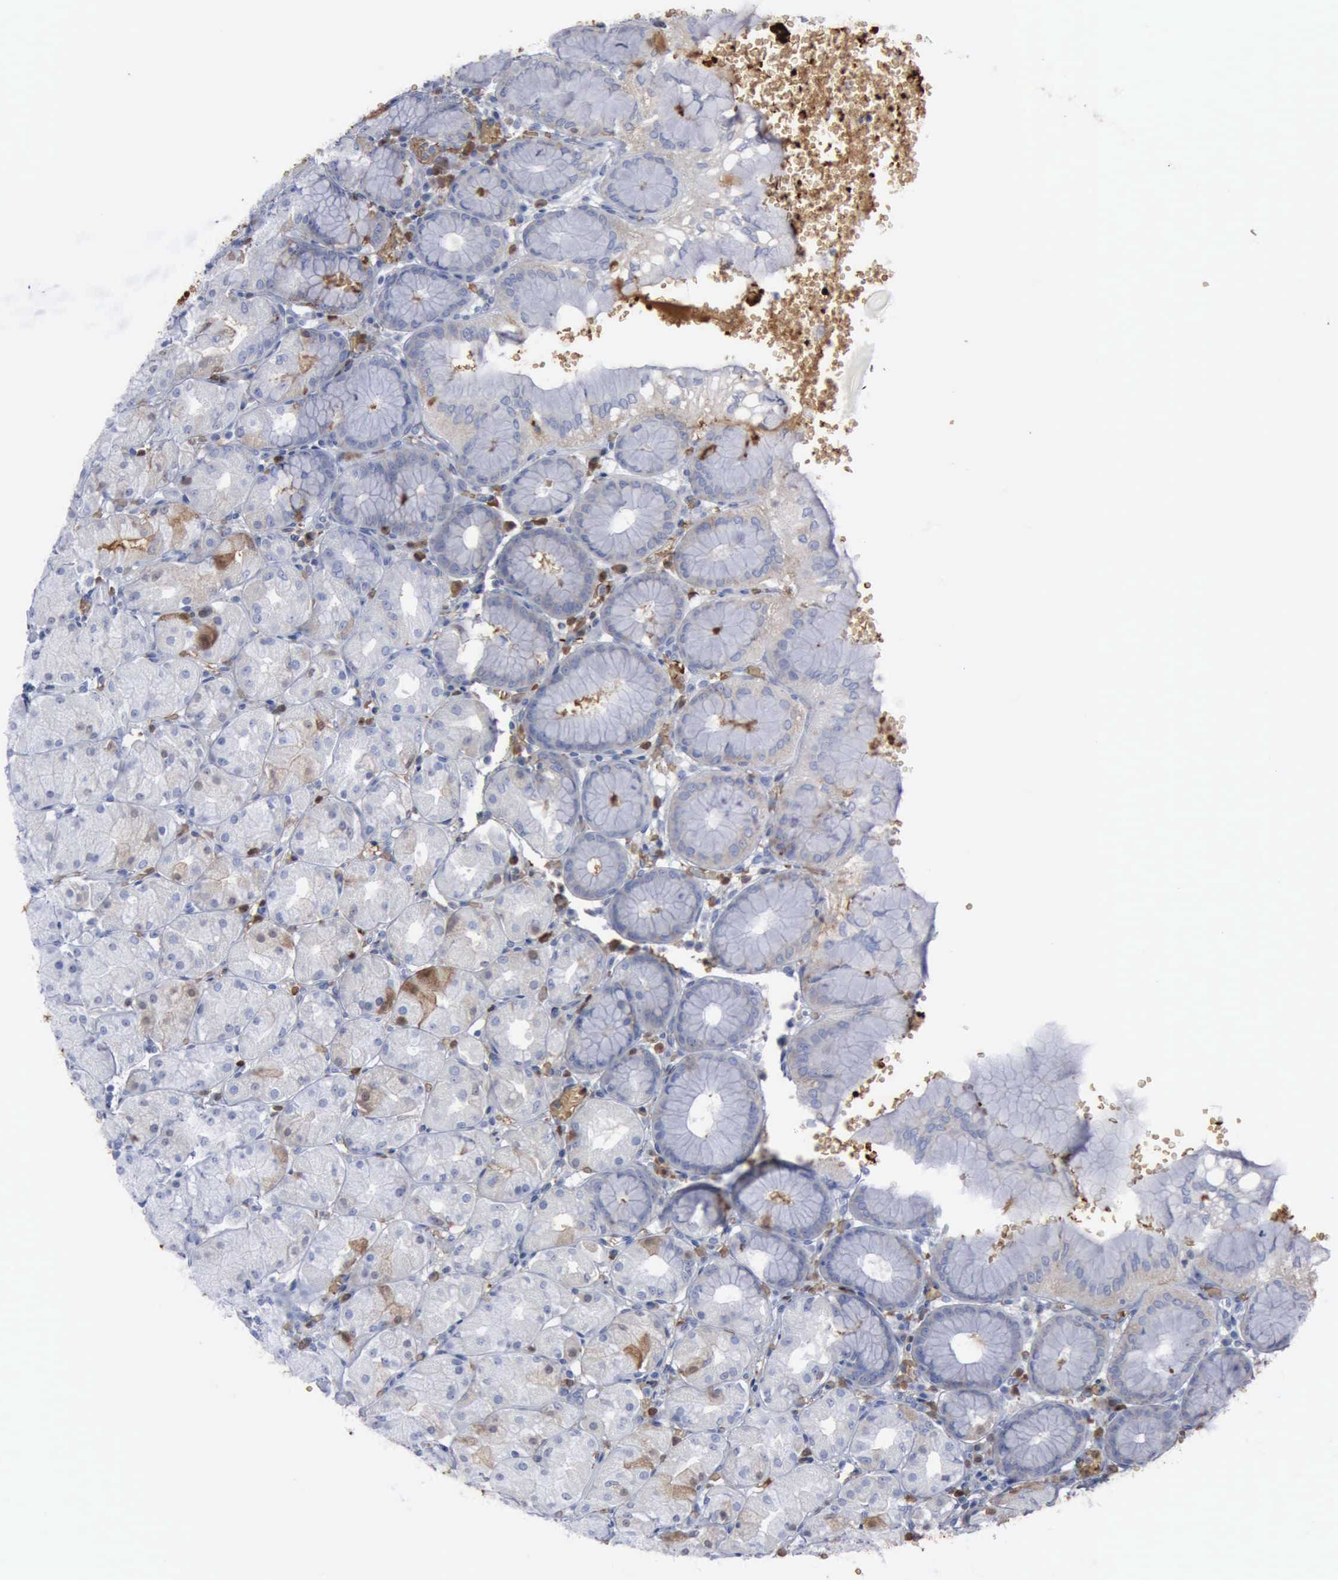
{"staining": {"intensity": "strong", "quantity": "<25%", "location": "cytoplasmic/membranous"}, "tissue": "stomach", "cell_type": "Glandular cells", "image_type": "normal", "snomed": [{"axis": "morphology", "description": "Normal tissue, NOS"}, {"axis": "topography", "description": "Stomach, upper"}, {"axis": "topography", "description": "Stomach"}], "caption": "Strong cytoplasmic/membranous protein expression is present in about <25% of glandular cells in stomach.", "gene": "TGFB1", "patient": {"sex": "male", "age": 76}}